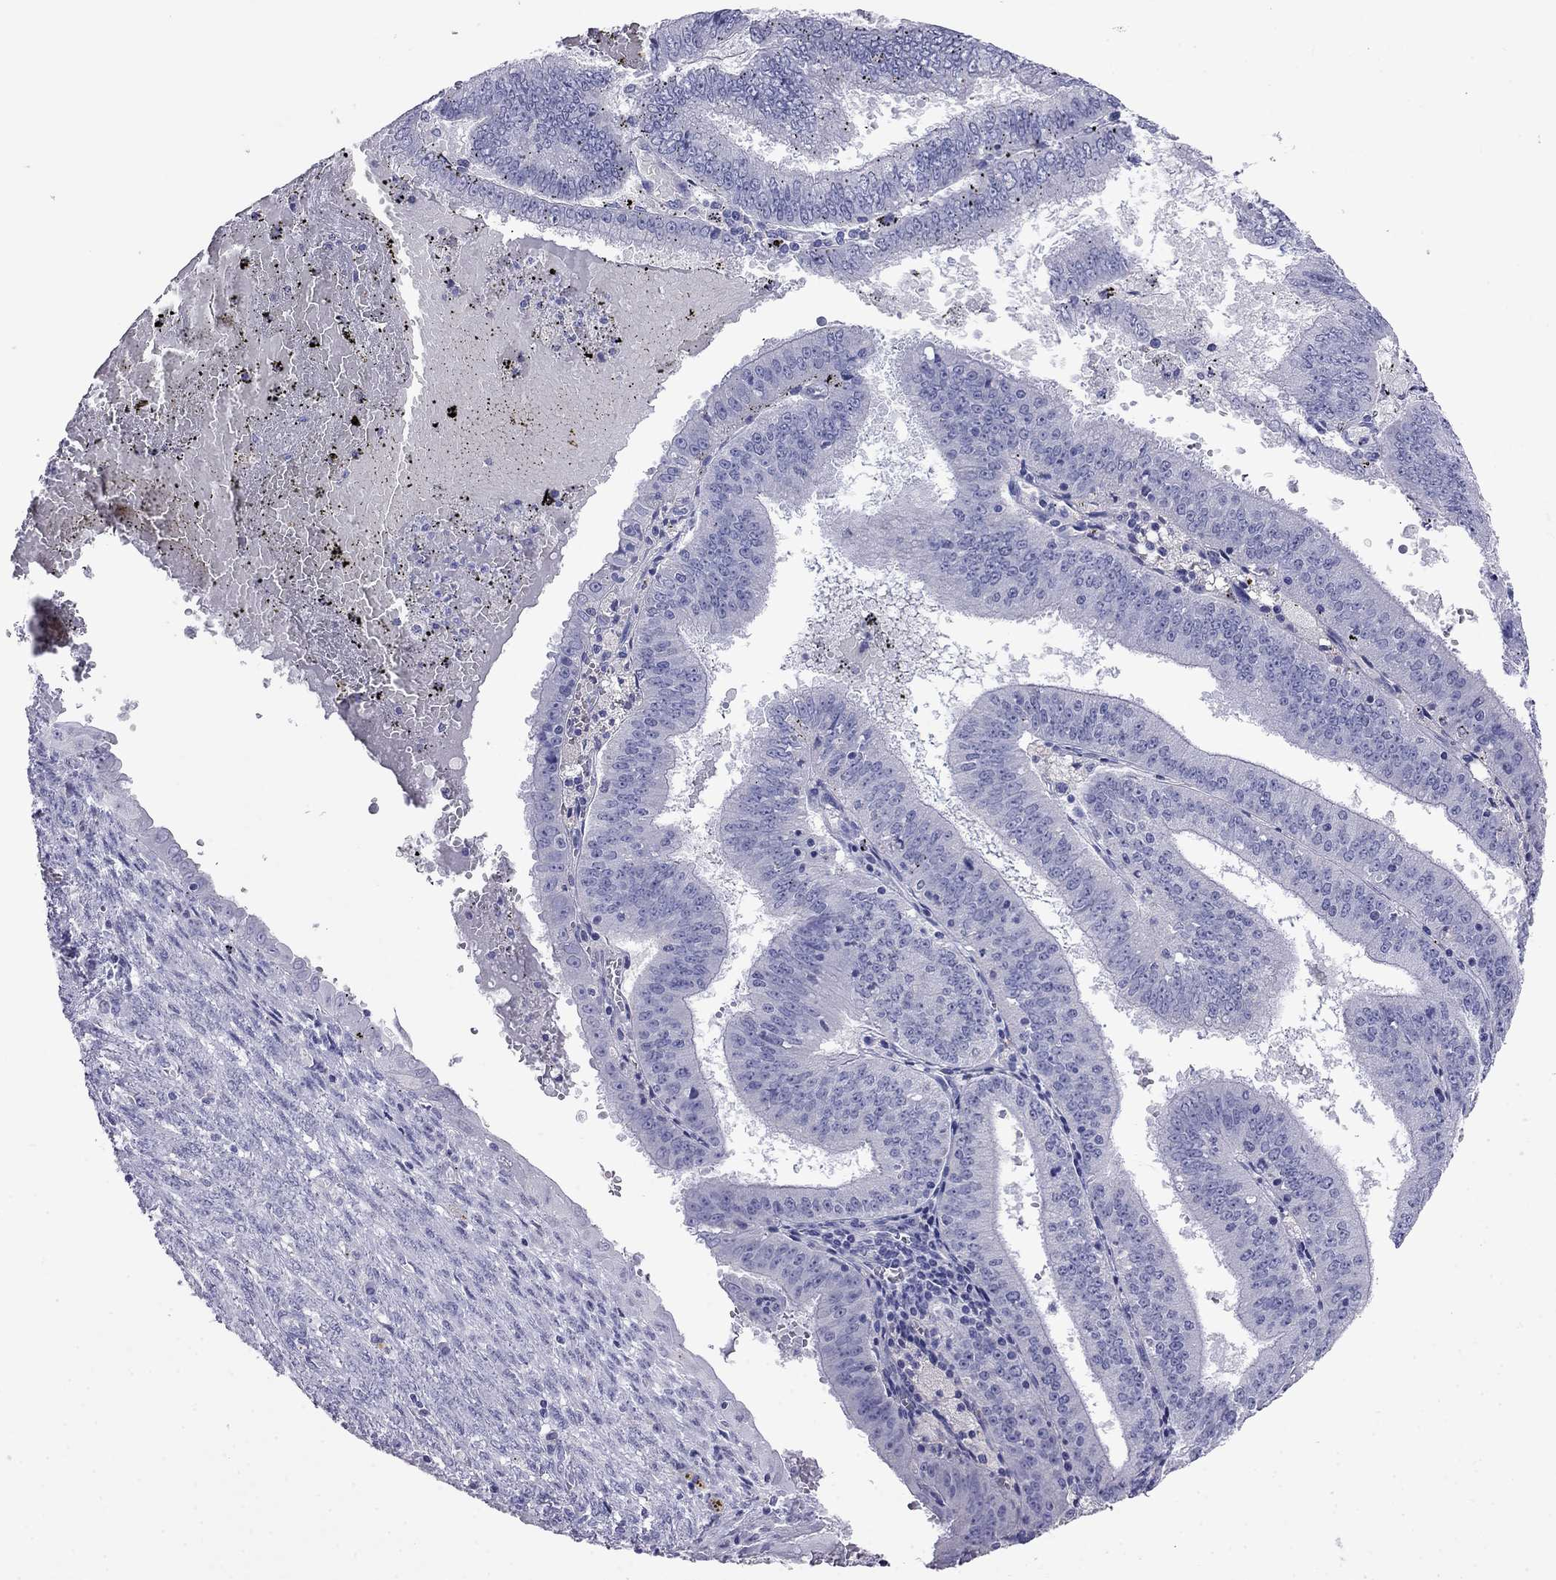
{"staining": {"intensity": "negative", "quantity": "none", "location": "none"}, "tissue": "endometrial cancer", "cell_type": "Tumor cells", "image_type": "cancer", "snomed": [{"axis": "morphology", "description": "Adenocarcinoma, NOS"}, {"axis": "topography", "description": "Endometrium"}], "caption": "This is an immunohistochemistry (IHC) micrograph of human endometrial adenocarcinoma. There is no expression in tumor cells.", "gene": "ODF4", "patient": {"sex": "female", "age": 66}}